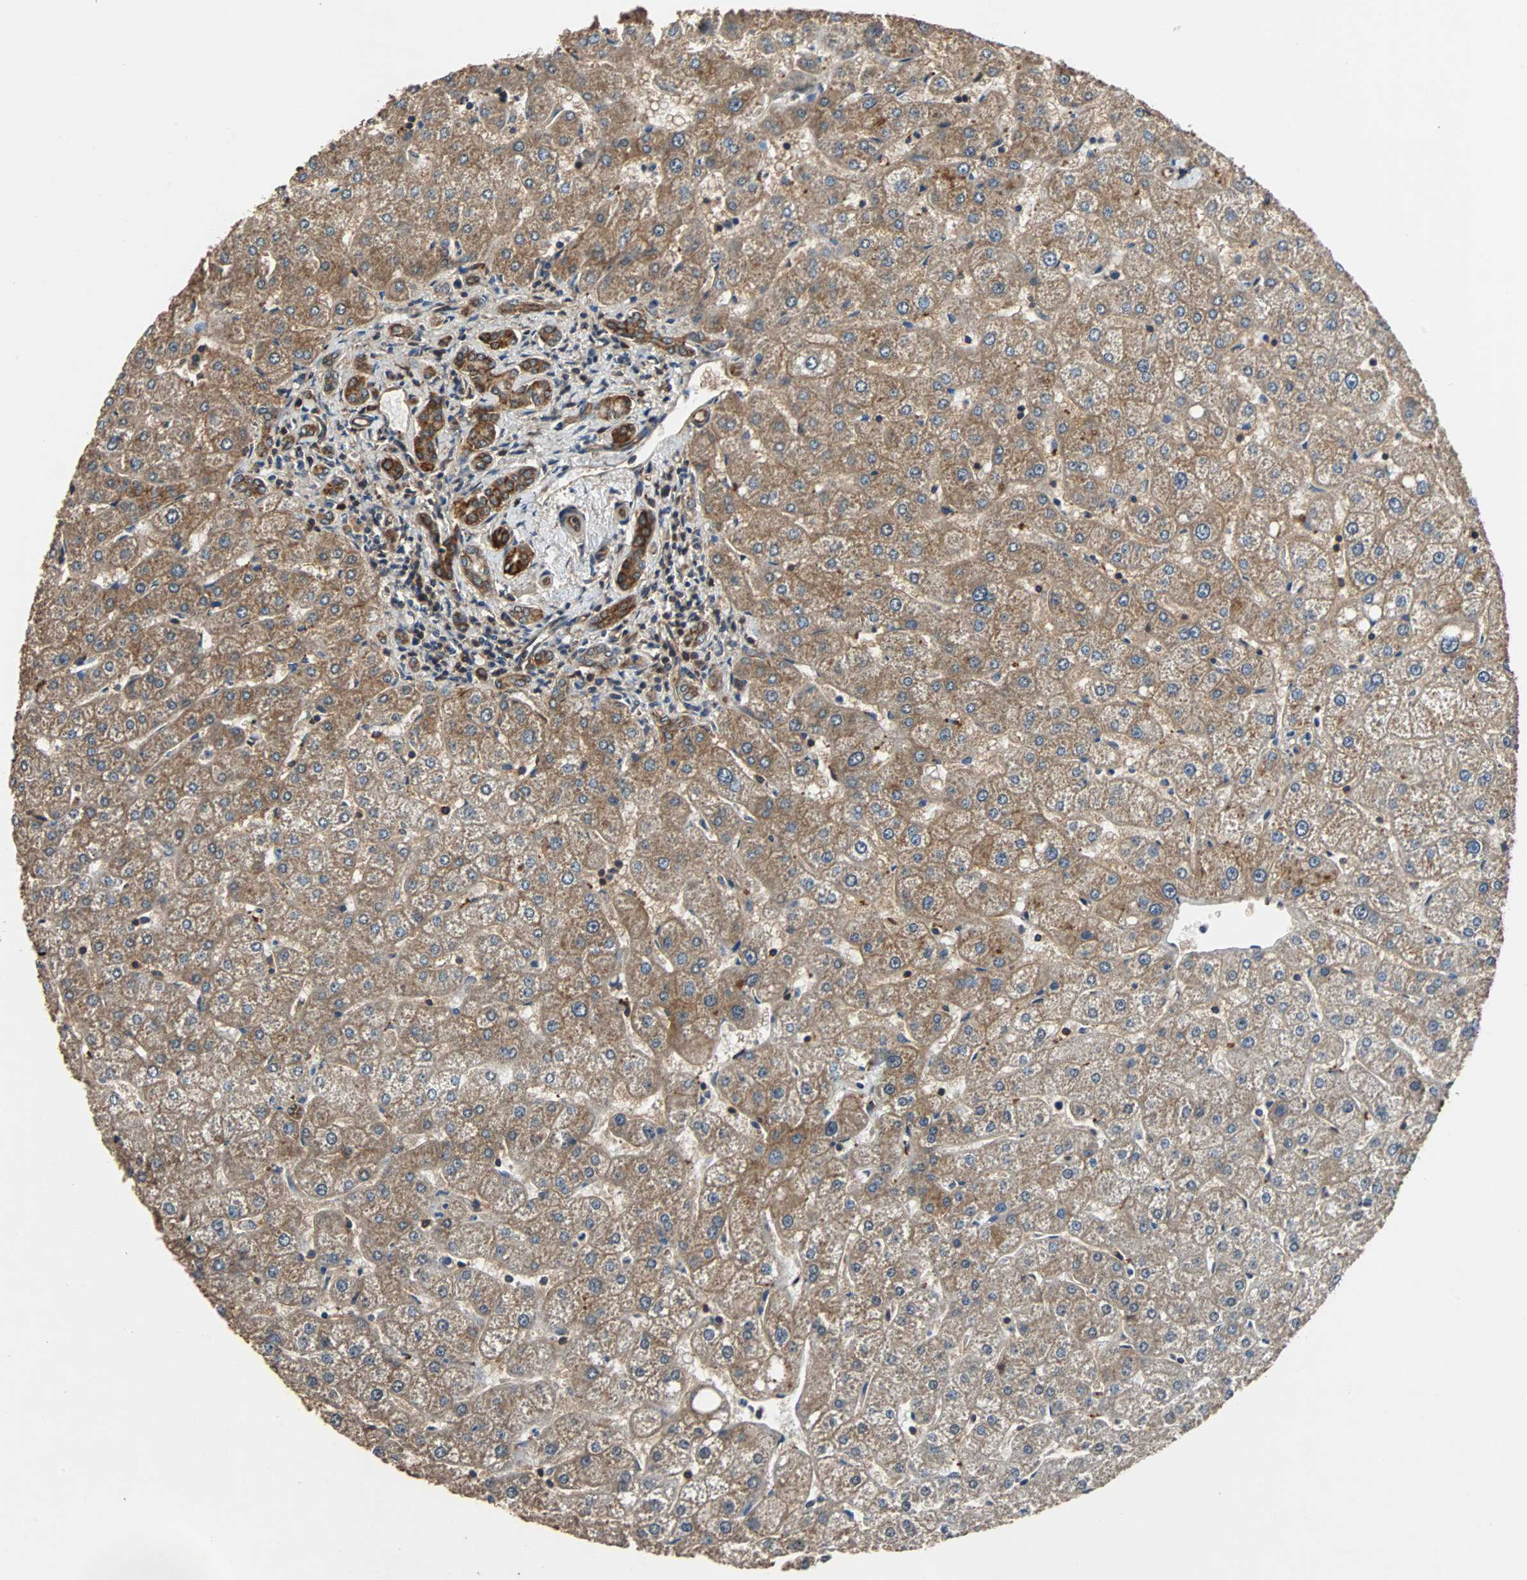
{"staining": {"intensity": "strong", "quantity": ">75%", "location": "cytoplasmic/membranous"}, "tissue": "liver", "cell_type": "Cholangiocytes", "image_type": "normal", "snomed": [{"axis": "morphology", "description": "Normal tissue, NOS"}, {"axis": "topography", "description": "Liver"}], "caption": "The photomicrograph shows a brown stain indicating the presence of a protein in the cytoplasmic/membranous of cholangiocytes in liver. (DAB (3,3'-diaminobenzidine) IHC with brightfield microscopy, high magnification).", "gene": "NDRG1", "patient": {"sex": "male", "age": 67}}